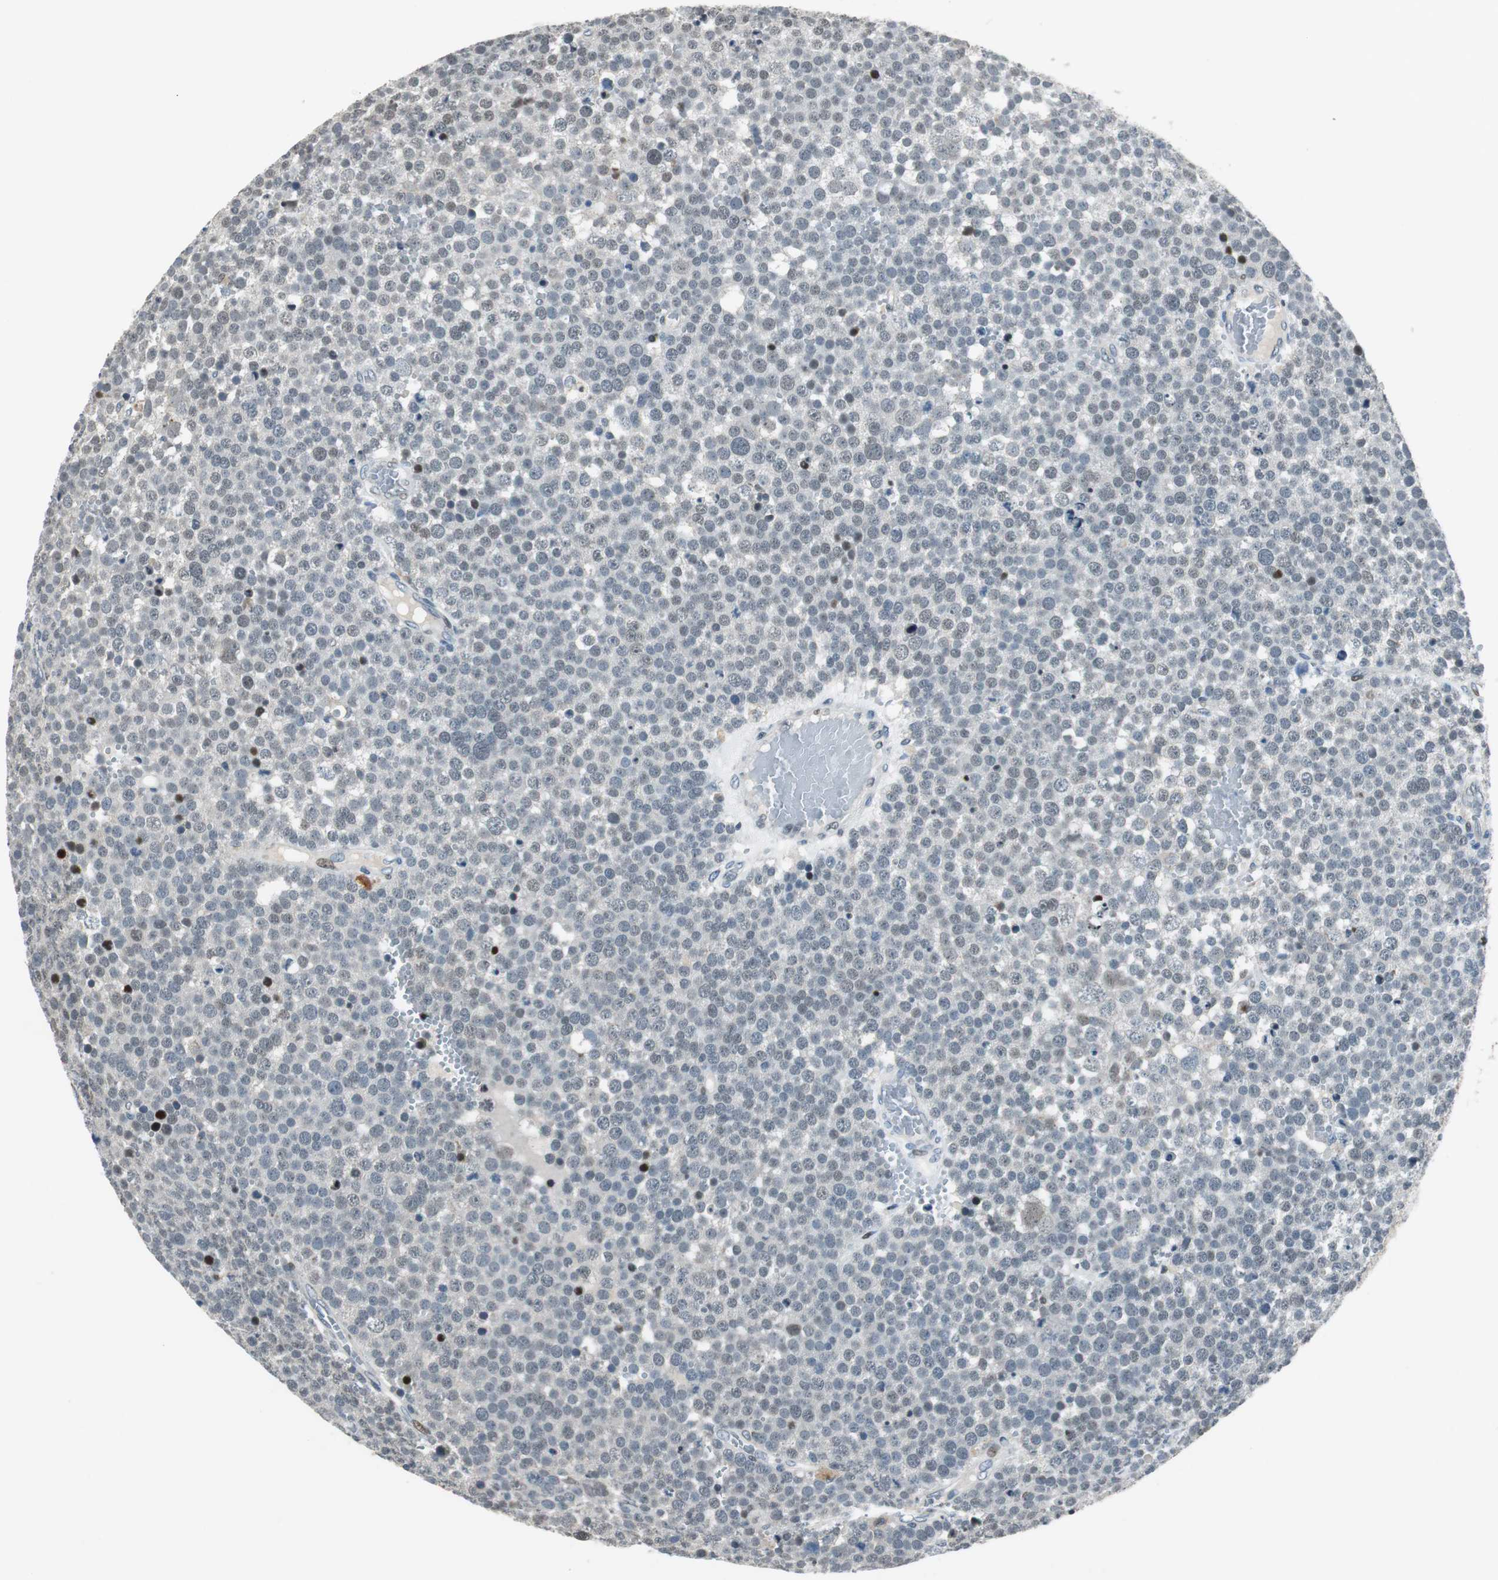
{"staining": {"intensity": "negative", "quantity": "none", "location": "none"}, "tissue": "testis cancer", "cell_type": "Tumor cells", "image_type": "cancer", "snomed": [{"axis": "morphology", "description": "Seminoma, NOS"}, {"axis": "topography", "description": "Testis"}], "caption": "Testis cancer (seminoma) was stained to show a protein in brown. There is no significant positivity in tumor cells. Nuclei are stained in blue.", "gene": "AJUBA", "patient": {"sex": "male", "age": 71}}